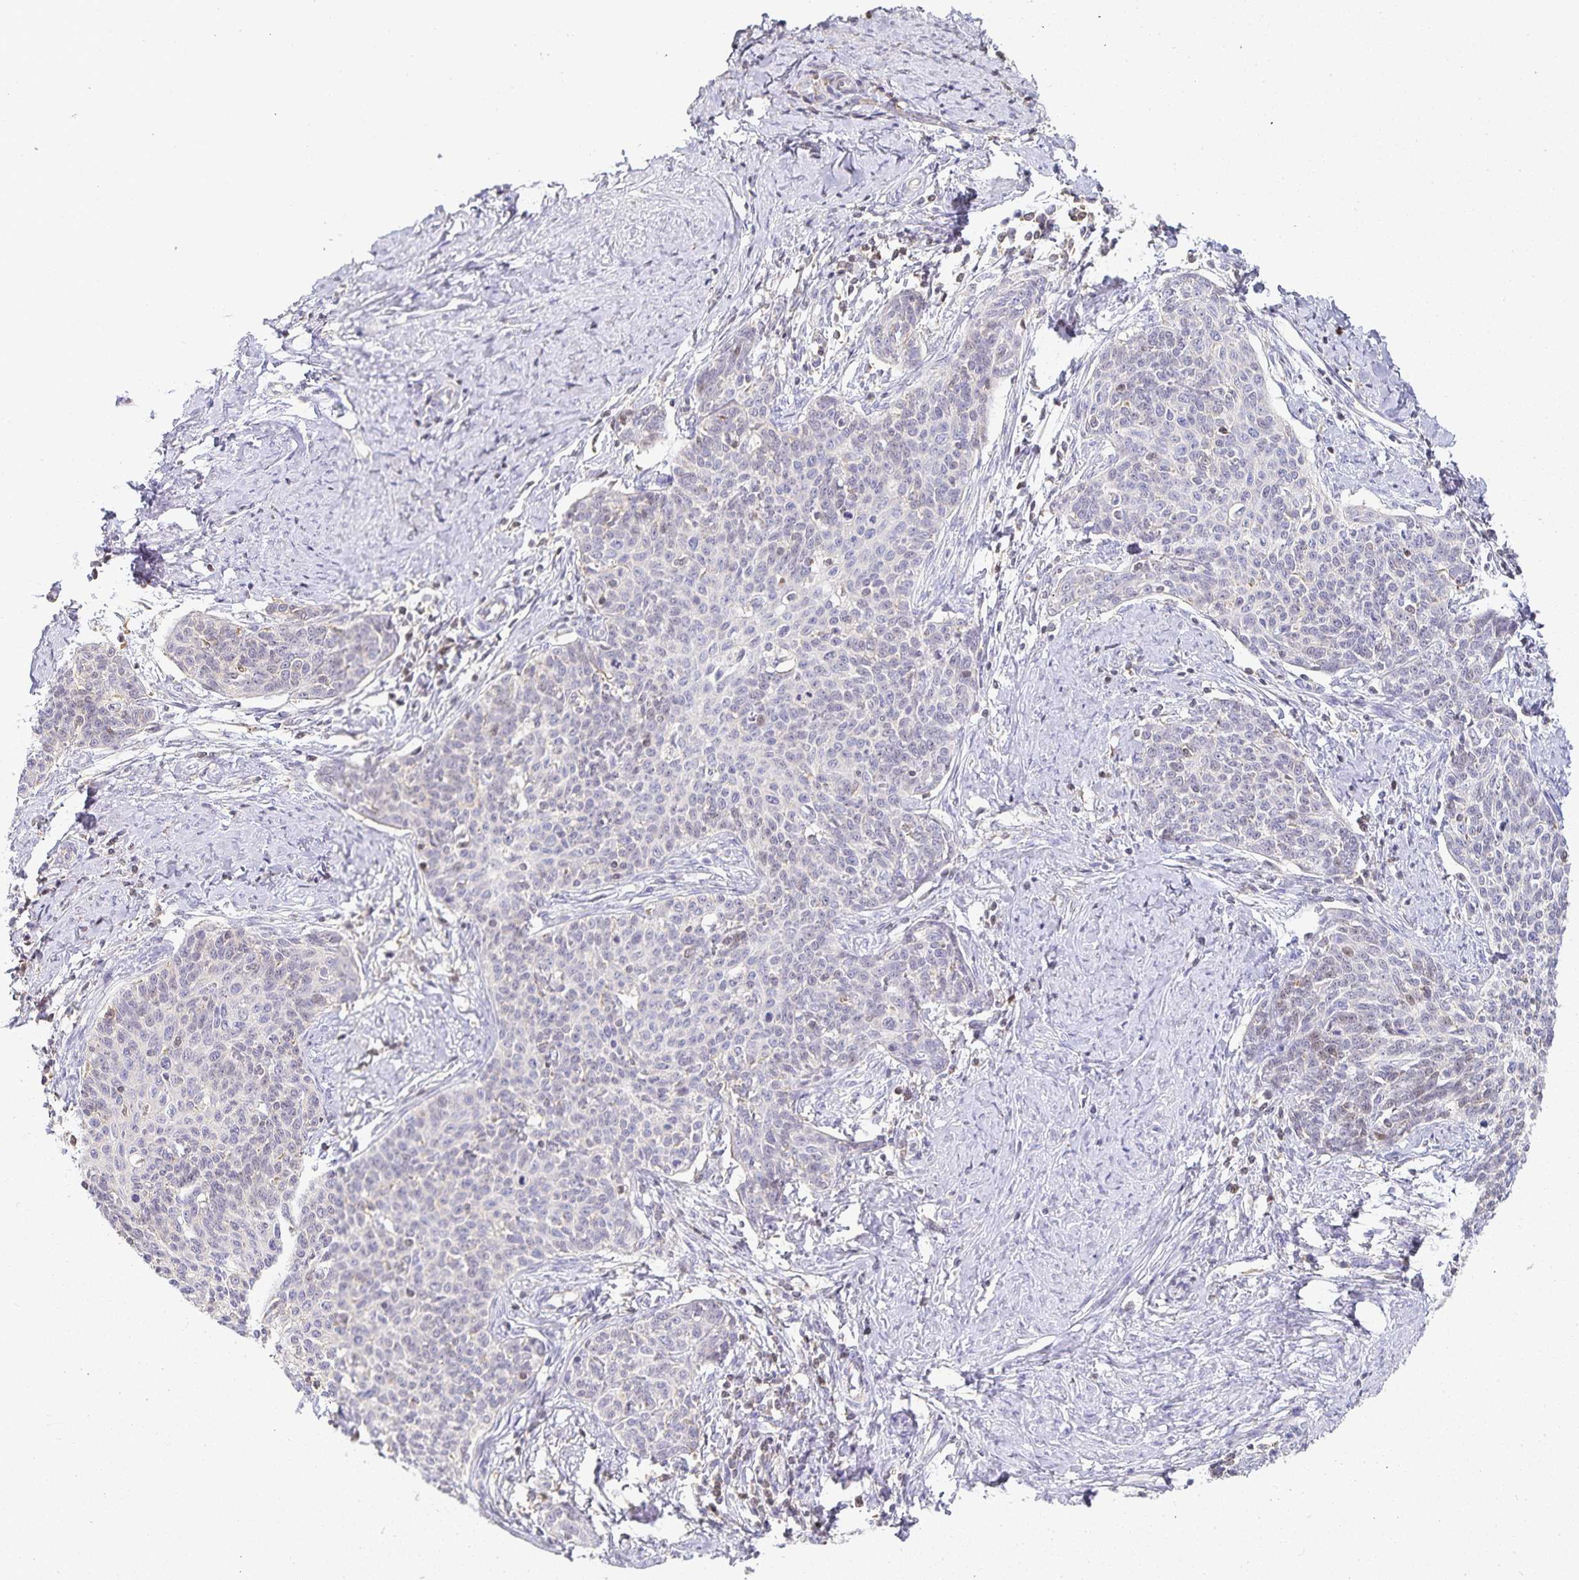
{"staining": {"intensity": "negative", "quantity": "none", "location": "none"}, "tissue": "cervical cancer", "cell_type": "Tumor cells", "image_type": "cancer", "snomed": [{"axis": "morphology", "description": "Squamous cell carcinoma, NOS"}, {"axis": "topography", "description": "Cervix"}], "caption": "A histopathology image of cervical squamous cell carcinoma stained for a protein displays no brown staining in tumor cells.", "gene": "GATA3", "patient": {"sex": "female", "age": 39}}